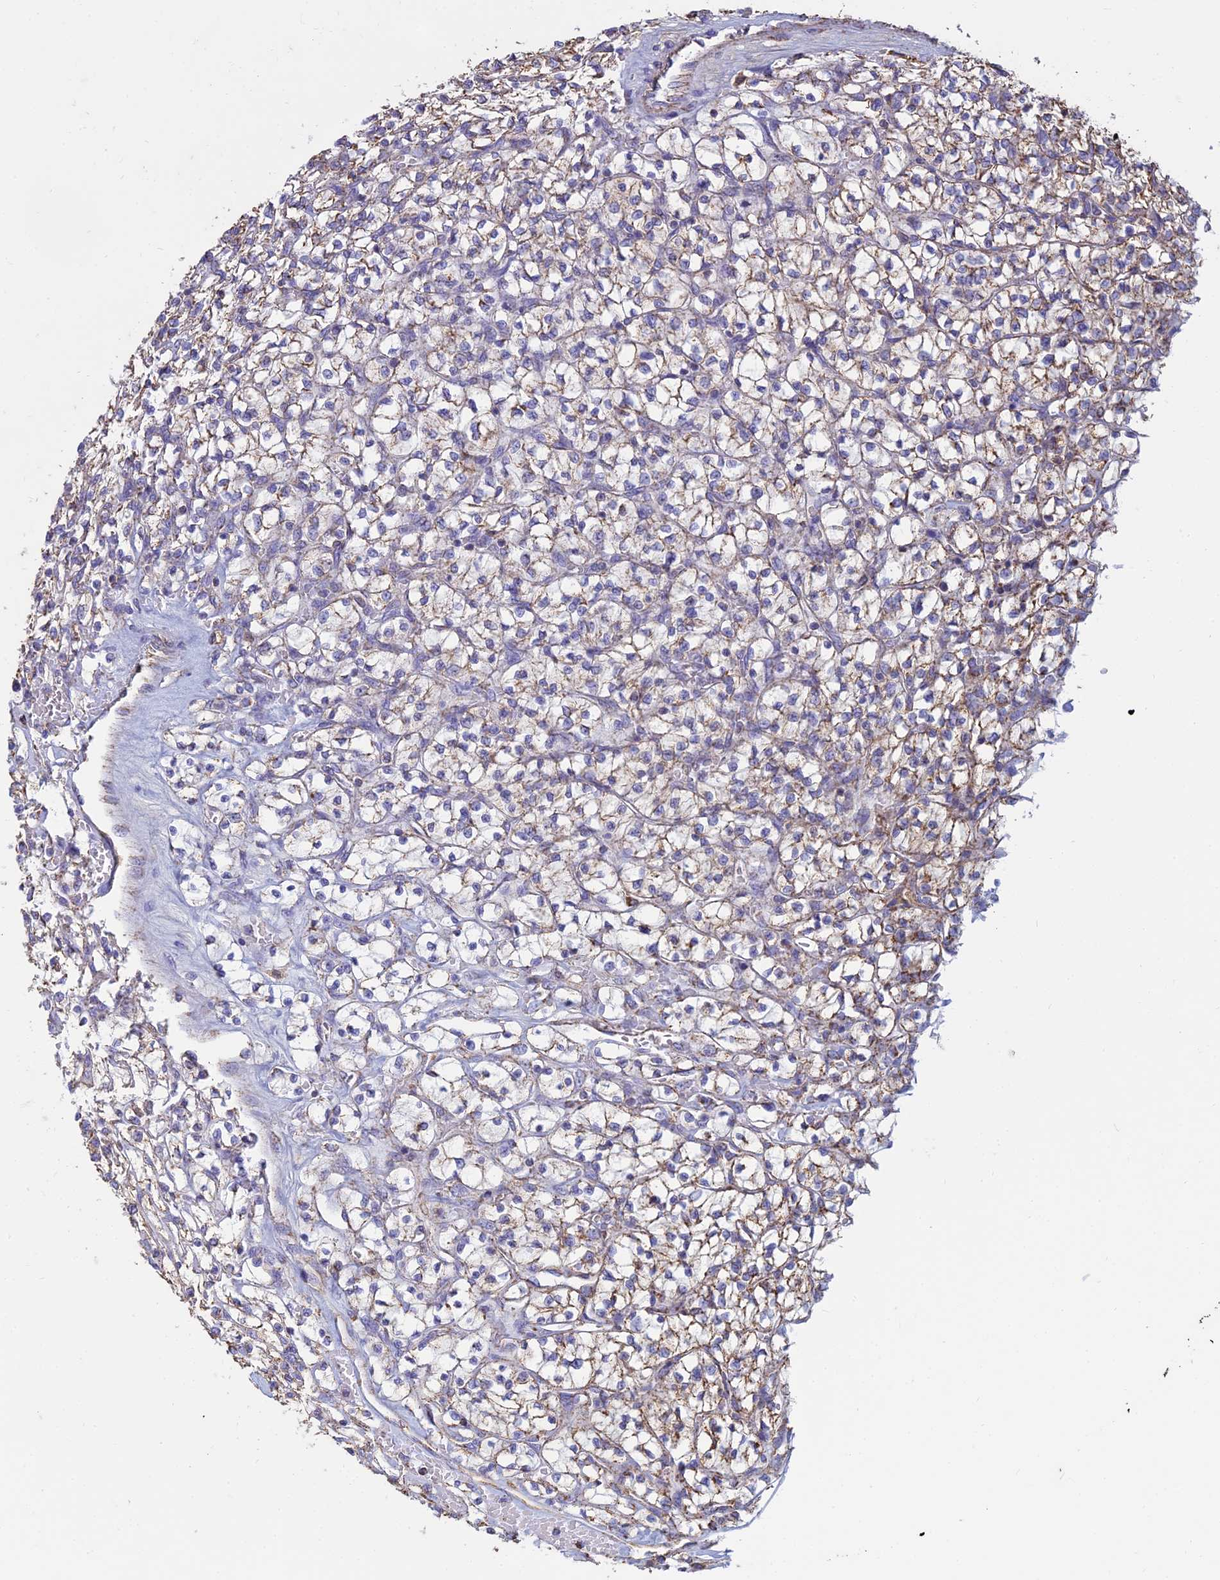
{"staining": {"intensity": "weak", "quantity": "25%-75%", "location": "cytoplasmic/membranous"}, "tissue": "renal cancer", "cell_type": "Tumor cells", "image_type": "cancer", "snomed": [{"axis": "morphology", "description": "Adenocarcinoma, NOS"}, {"axis": "topography", "description": "Kidney"}], "caption": "Human renal cancer stained for a protein (brown) exhibits weak cytoplasmic/membranous positive positivity in about 25%-75% of tumor cells.", "gene": "OR2W3", "patient": {"sex": "female", "age": 64}}